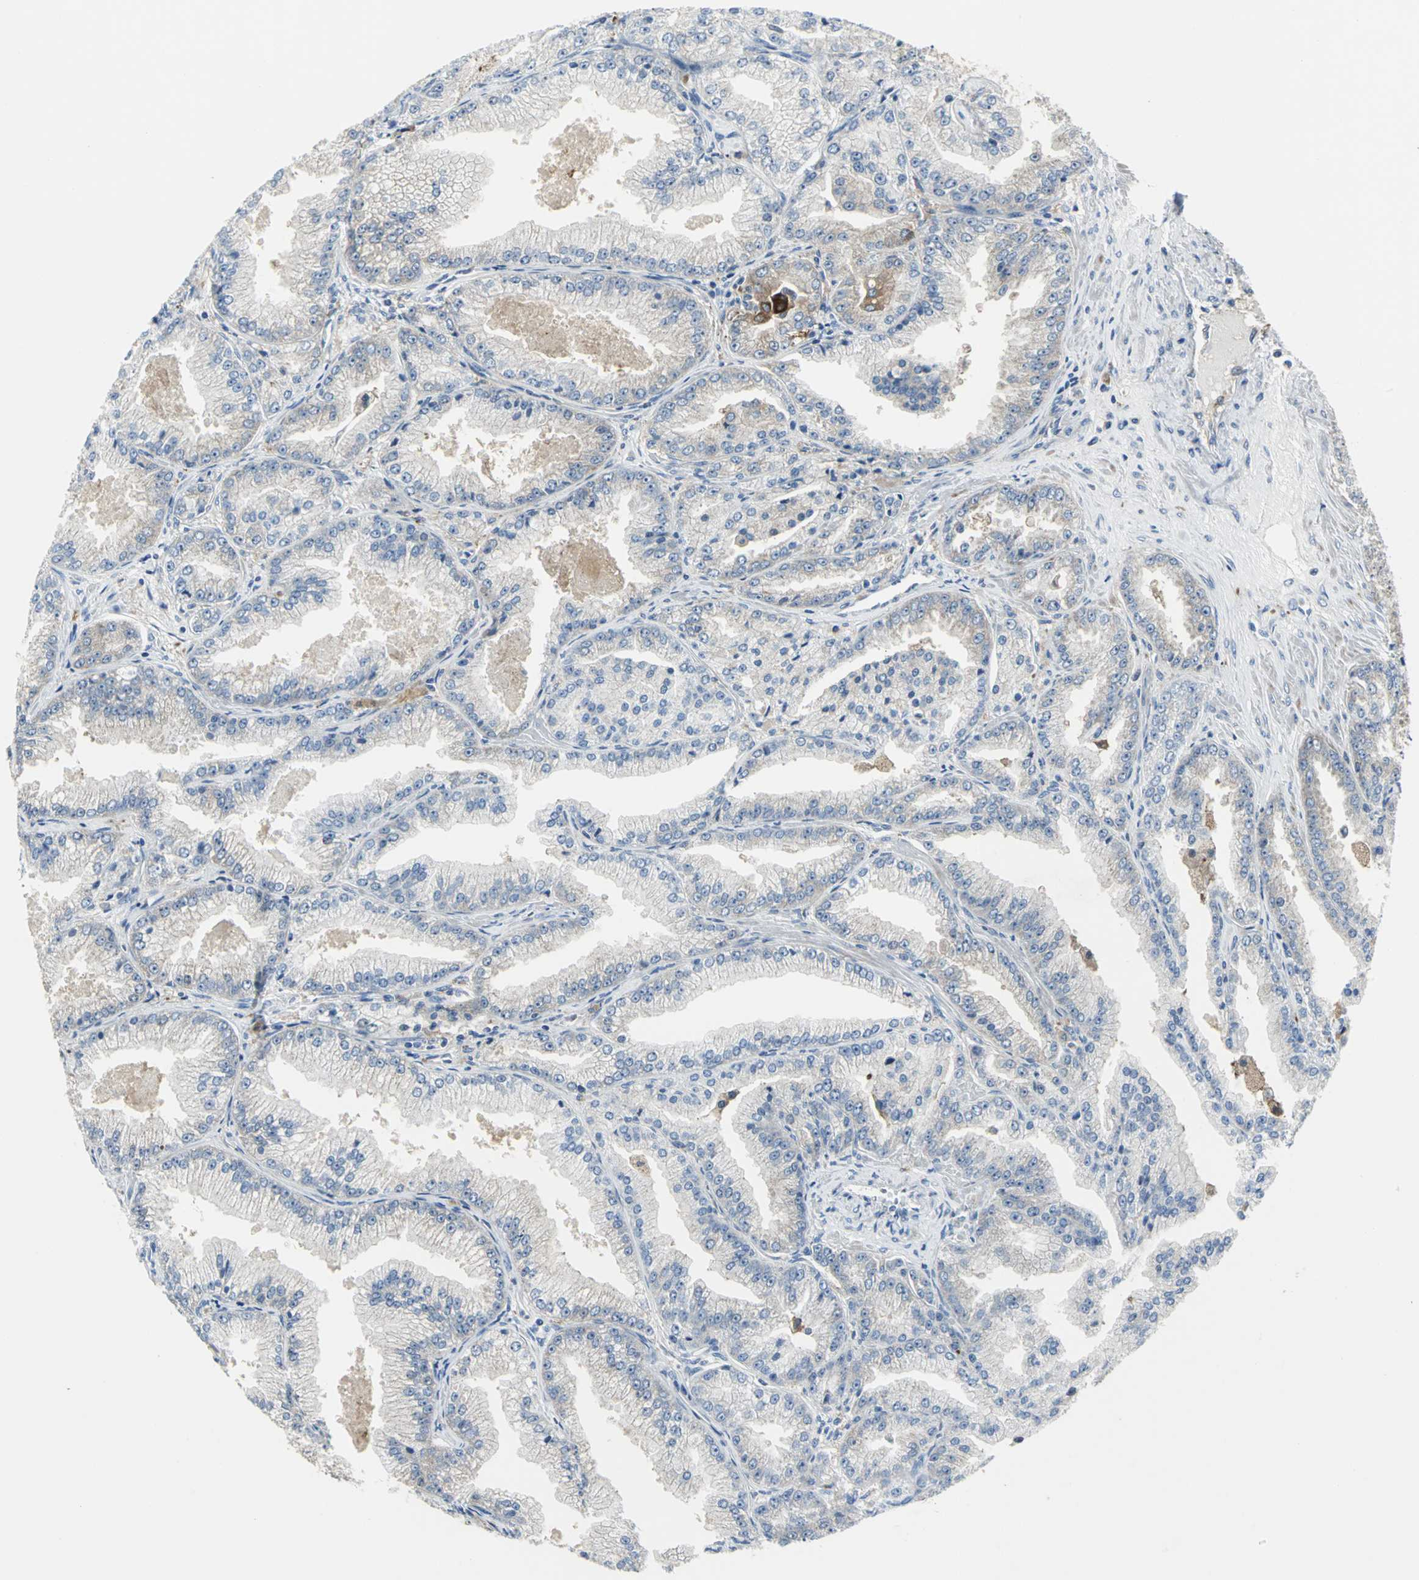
{"staining": {"intensity": "weak", "quantity": "25%-75%", "location": "cytoplasmic/membranous"}, "tissue": "prostate cancer", "cell_type": "Tumor cells", "image_type": "cancer", "snomed": [{"axis": "morphology", "description": "Adenocarcinoma, High grade"}, {"axis": "topography", "description": "Prostate"}], "caption": "High-power microscopy captured an immunohistochemistry image of prostate cancer, revealing weak cytoplasmic/membranous positivity in about 25%-75% of tumor cells. The protein of interest is shown in brown color, while the nuclei are stained blue.", "gene": "CHRNB1", "patient": {"sex": "male", "age": 61}}